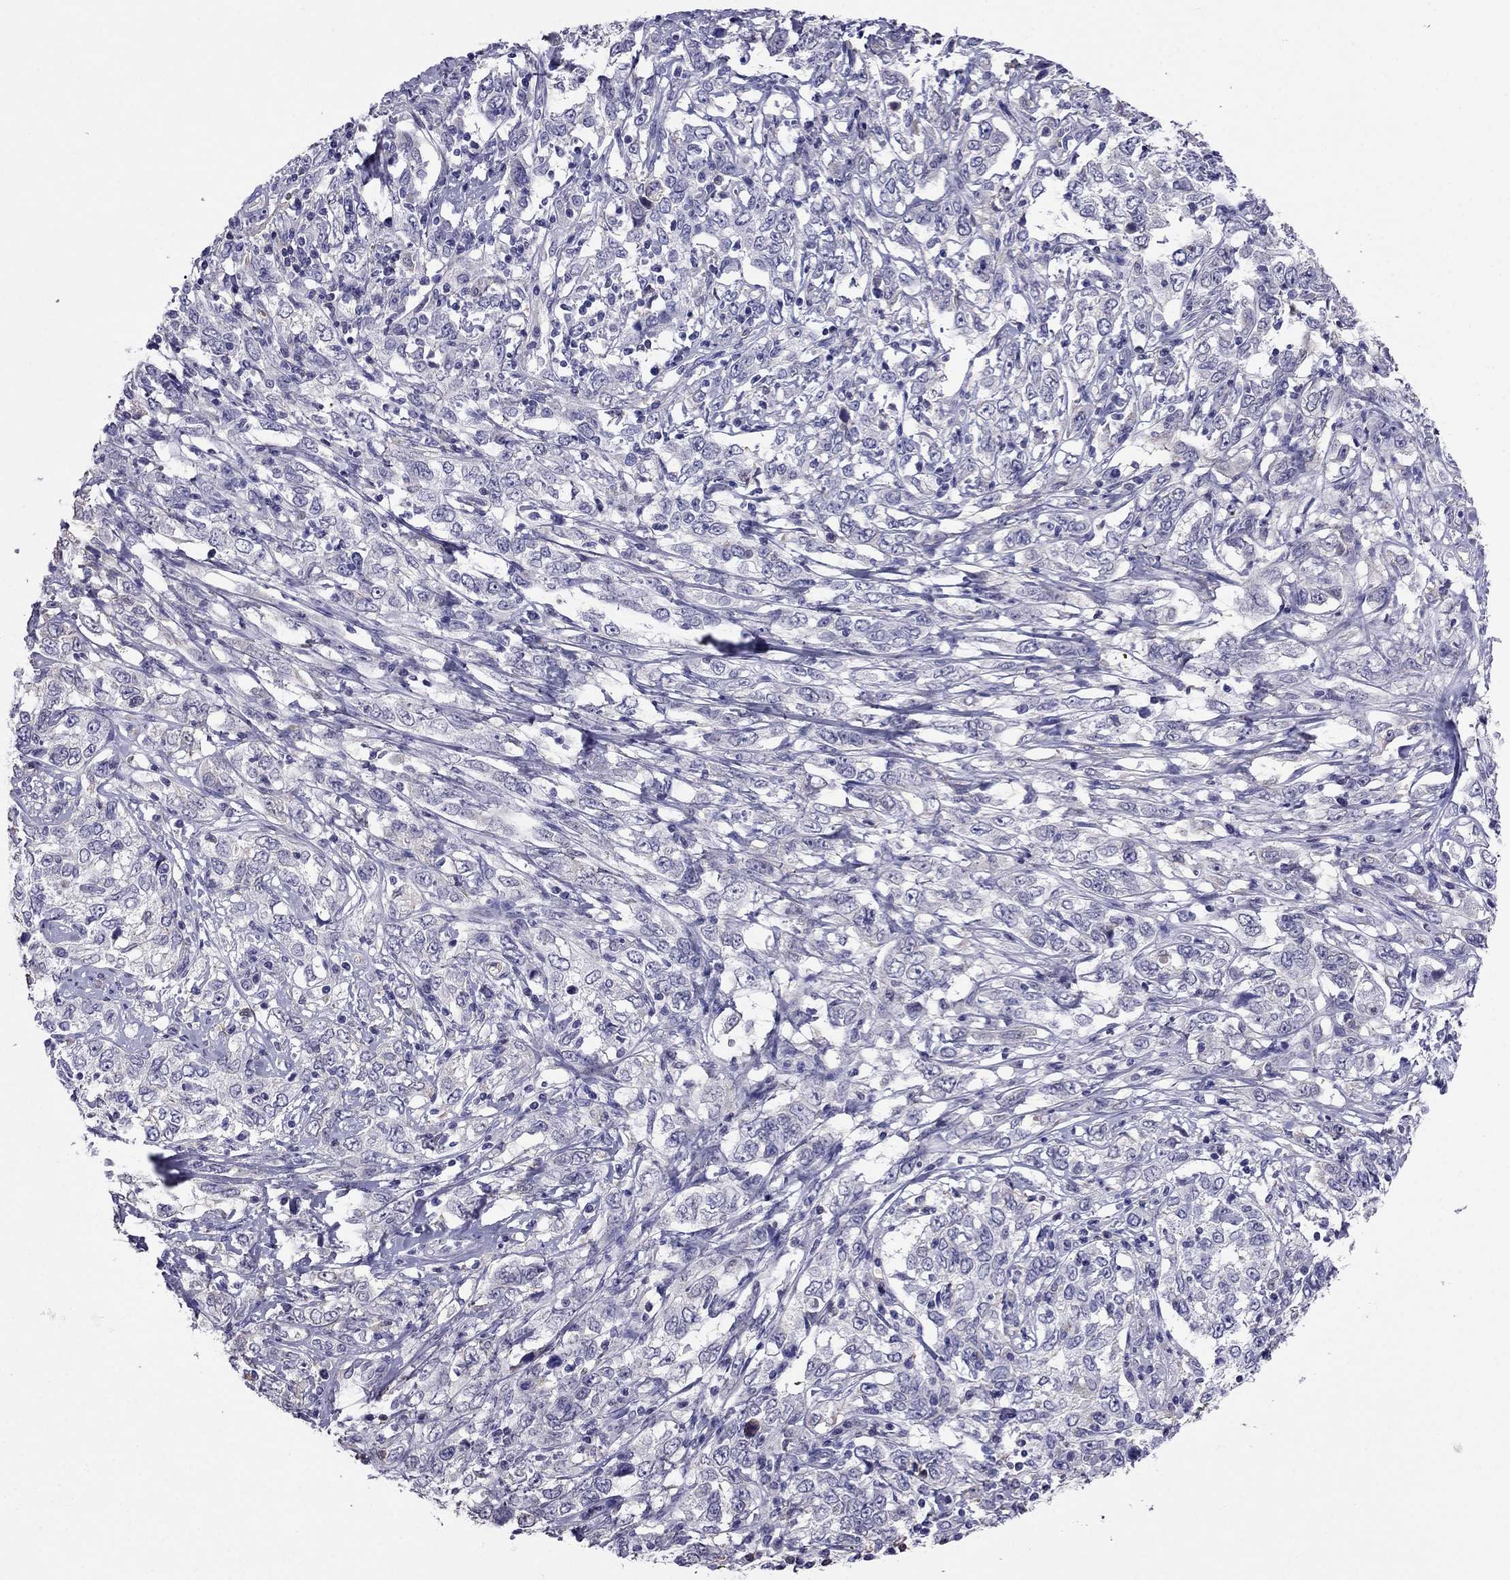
{"staining": {"intensity": "weak", "quantity": "25%-75%", "location": "cytoplasmic/membranous"}, "tissue": "cervical cancer", "cell_type": "Tumor cells", "image_type": "cancer", "snomed": [{"axis": "morphology", "description": "Adenocarcinoma, NOS"}, {"axis": "topography", "description": "Cervix"}], "caption": "Cervical cancer (adenocarcinoma) tissue shows weak cytoplasmic/membranous staining in approximately 25%-75% of tumor cells, visualized by immunohistochemistry. (DAB IHC with brightfield microscopy, high magnification).", "gene": "TBC1D21", "patient": {"sex": "female", "age": 40}}